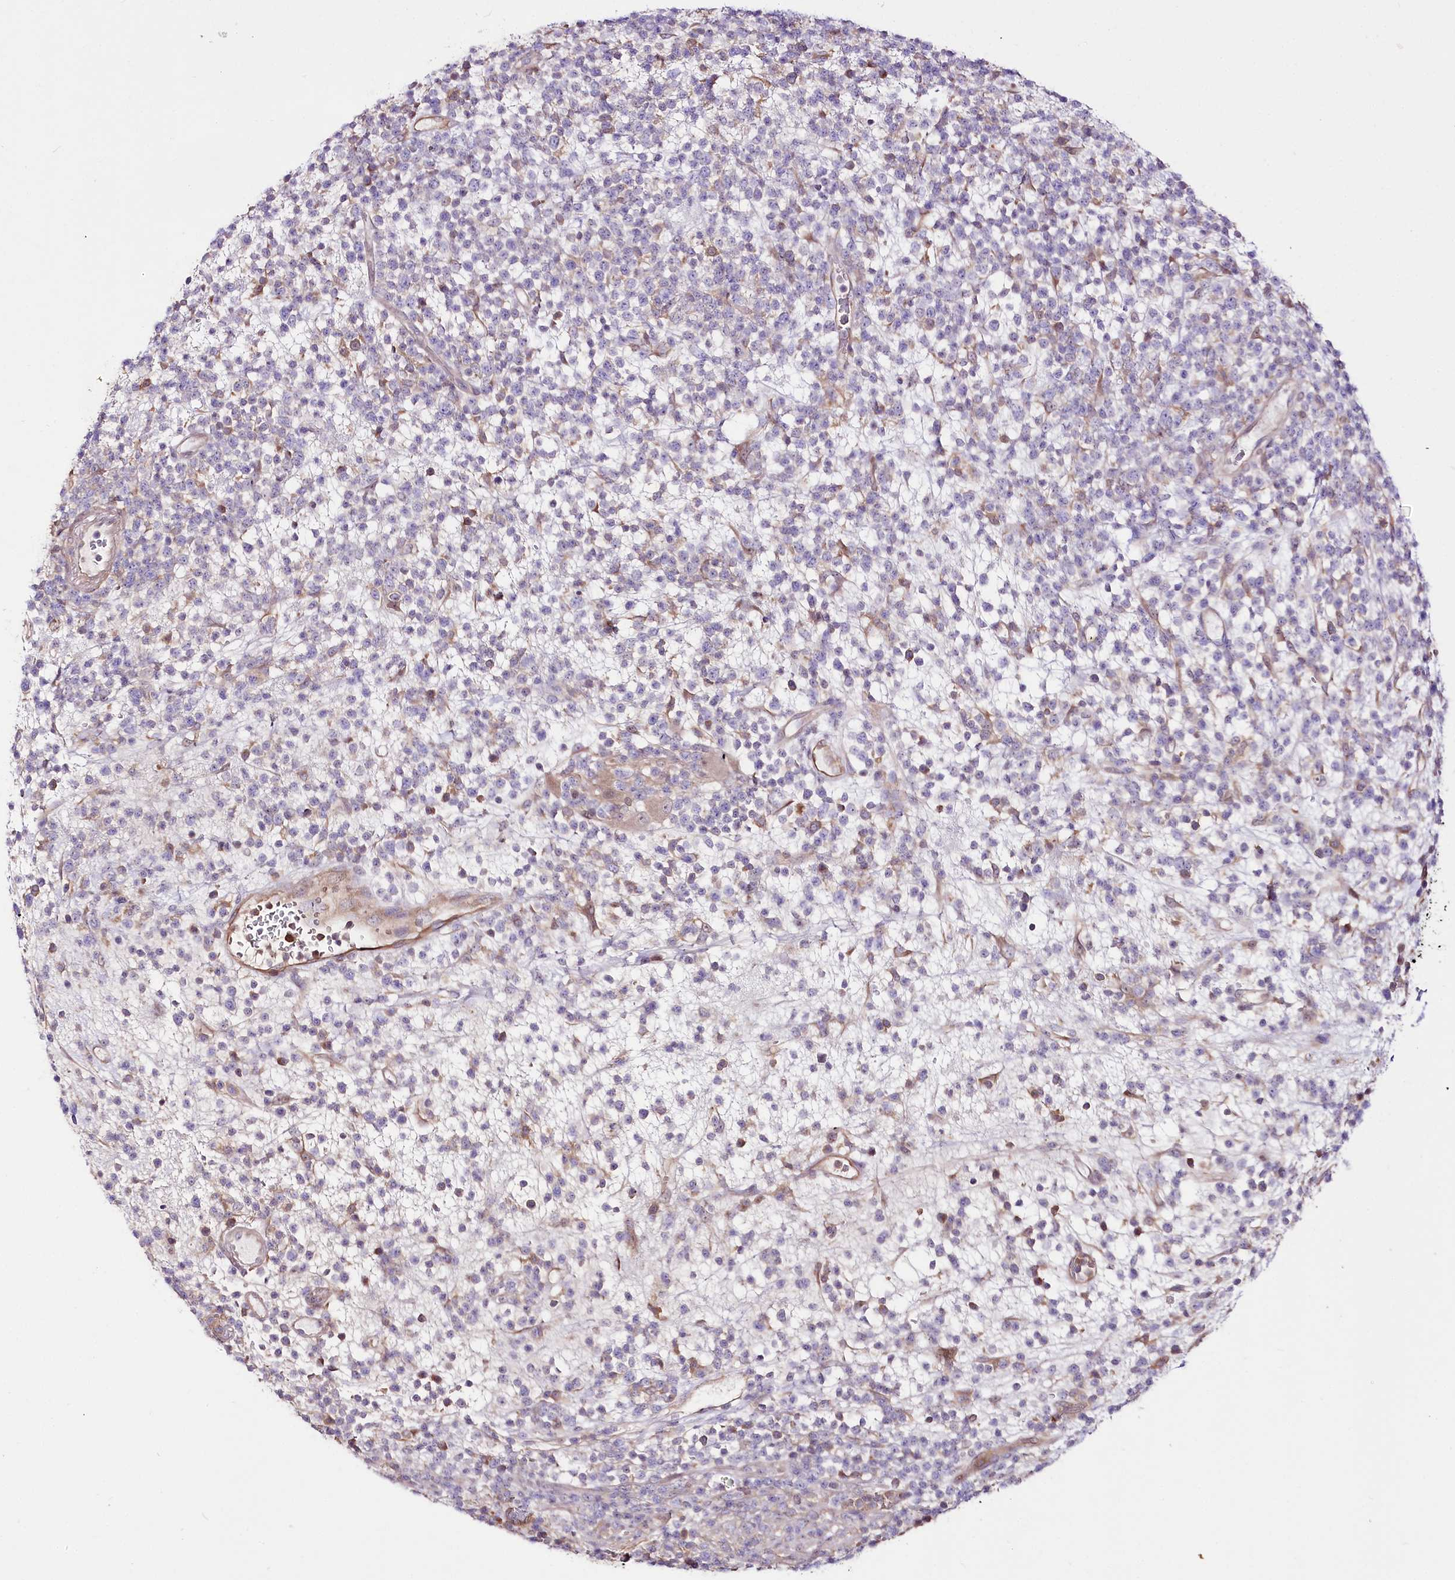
{"staining": {"intensity": "negative", "quantity": "none", "location": "none"}, "tissue": "lymphoma", "cell_type": "Tumor cells", "image_type": "cancer", "snomed": [{"axis": "morphology", "description": "Malignant lymphoma, non-Hodgkin's type, High grade"}, {"axis": "topography", "description": "Colon"}], "caption": "A micrograph of human lymphoma is negative for staining in tumor cells.", "gene": "UGP2", "patient": {"sex": "female", "age": 53}}